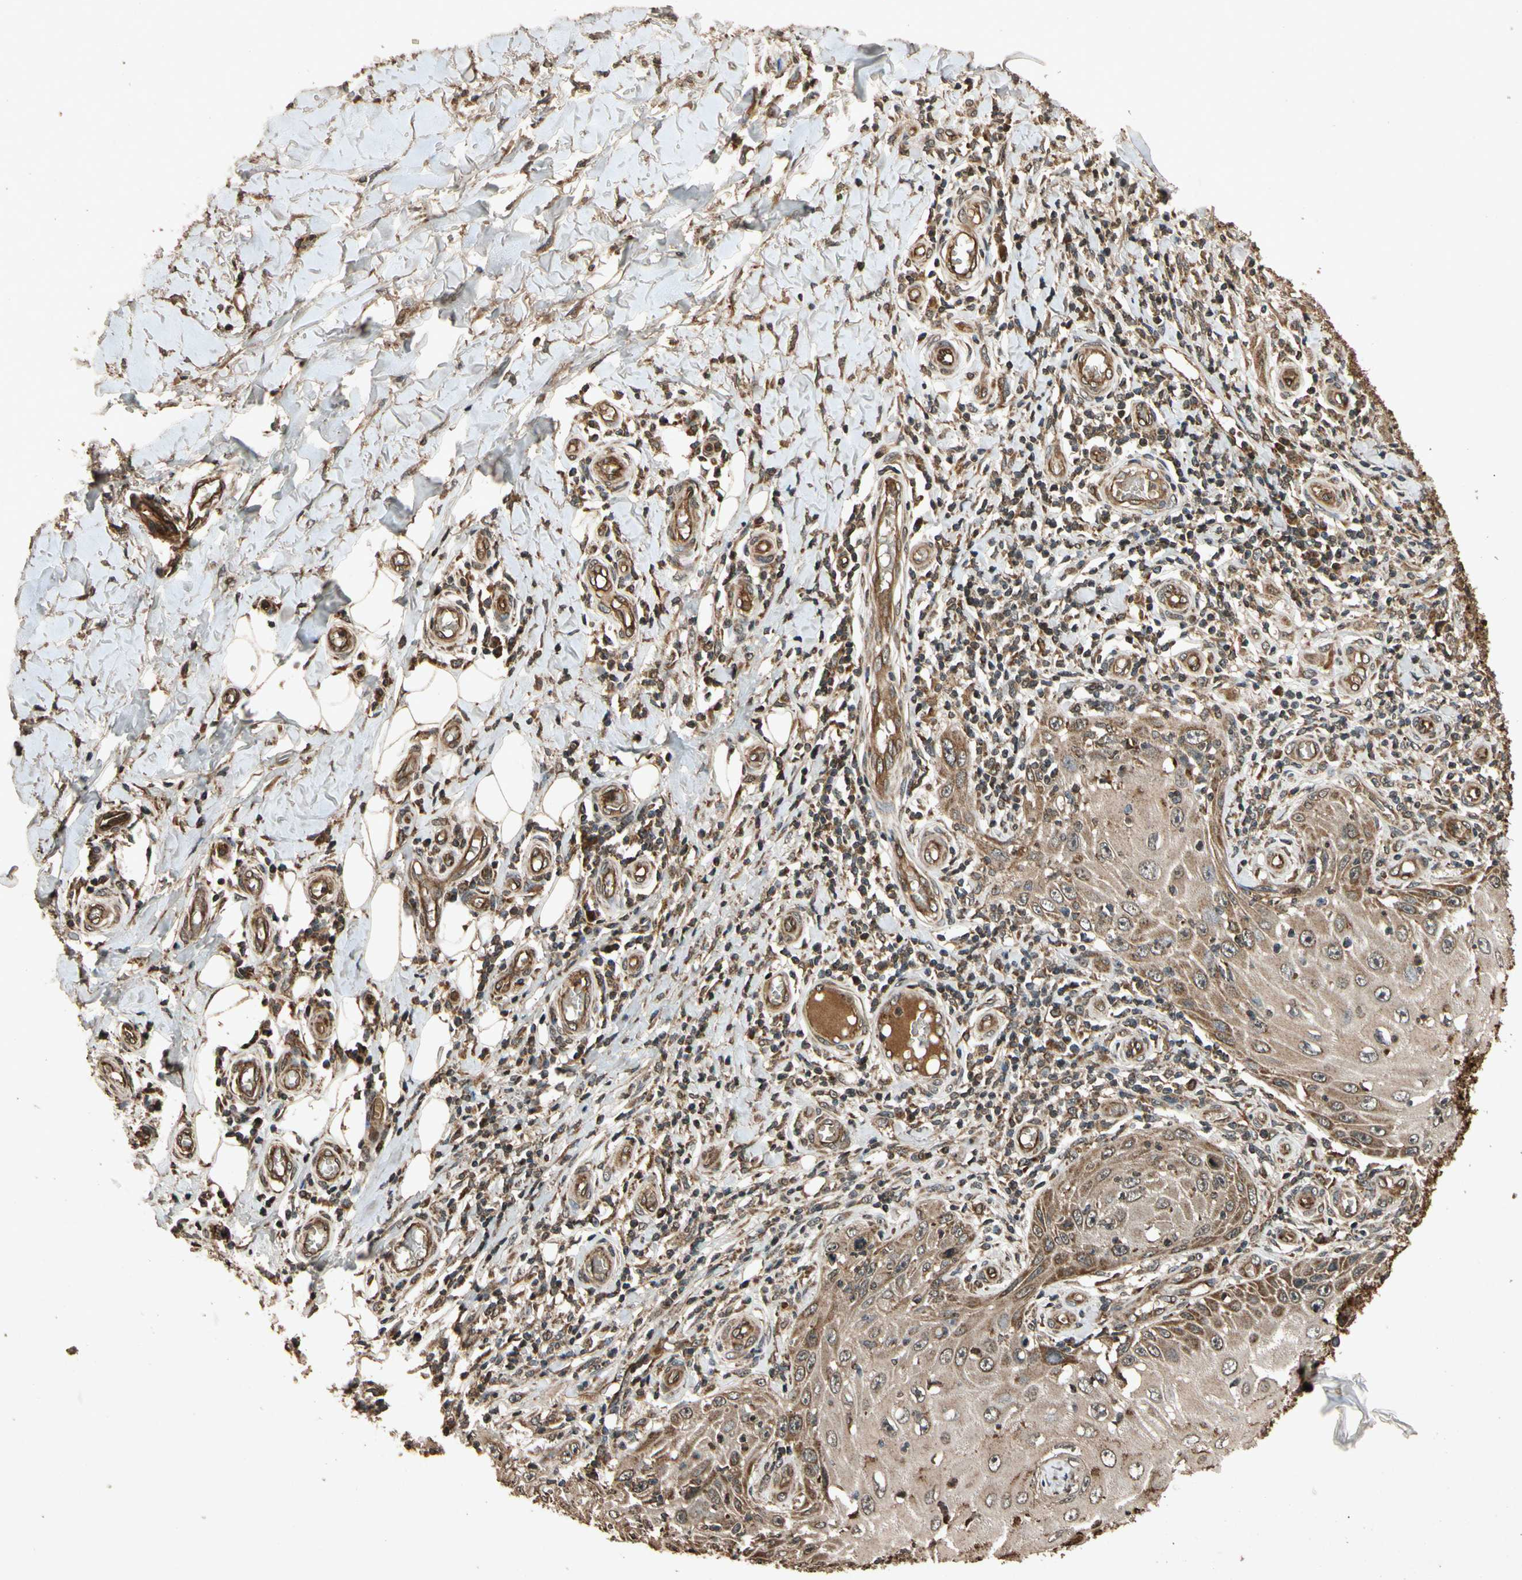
{"staining": {"intensity": "moderate", "quantity": ">75%", "location": "cytoplasmic/membranous"}, "tissue": "skin cancer", "cell_type": "Tumor cells", "image_type": "cancer", "snomed": [{"axis": "morphology", "description": "Squamous cell carcinoma, NOS"}, {"axis": "topography", "description": "Skin"}], "caption": "Immunohistochemical staining of squamous cell carcinoma (skin) reveals medium levels of moderate cytoplasmic/membranous staining in about >75% of tumor cells.", "gene": "TXN2", "patient": {"sex": "female", "age": 73}}